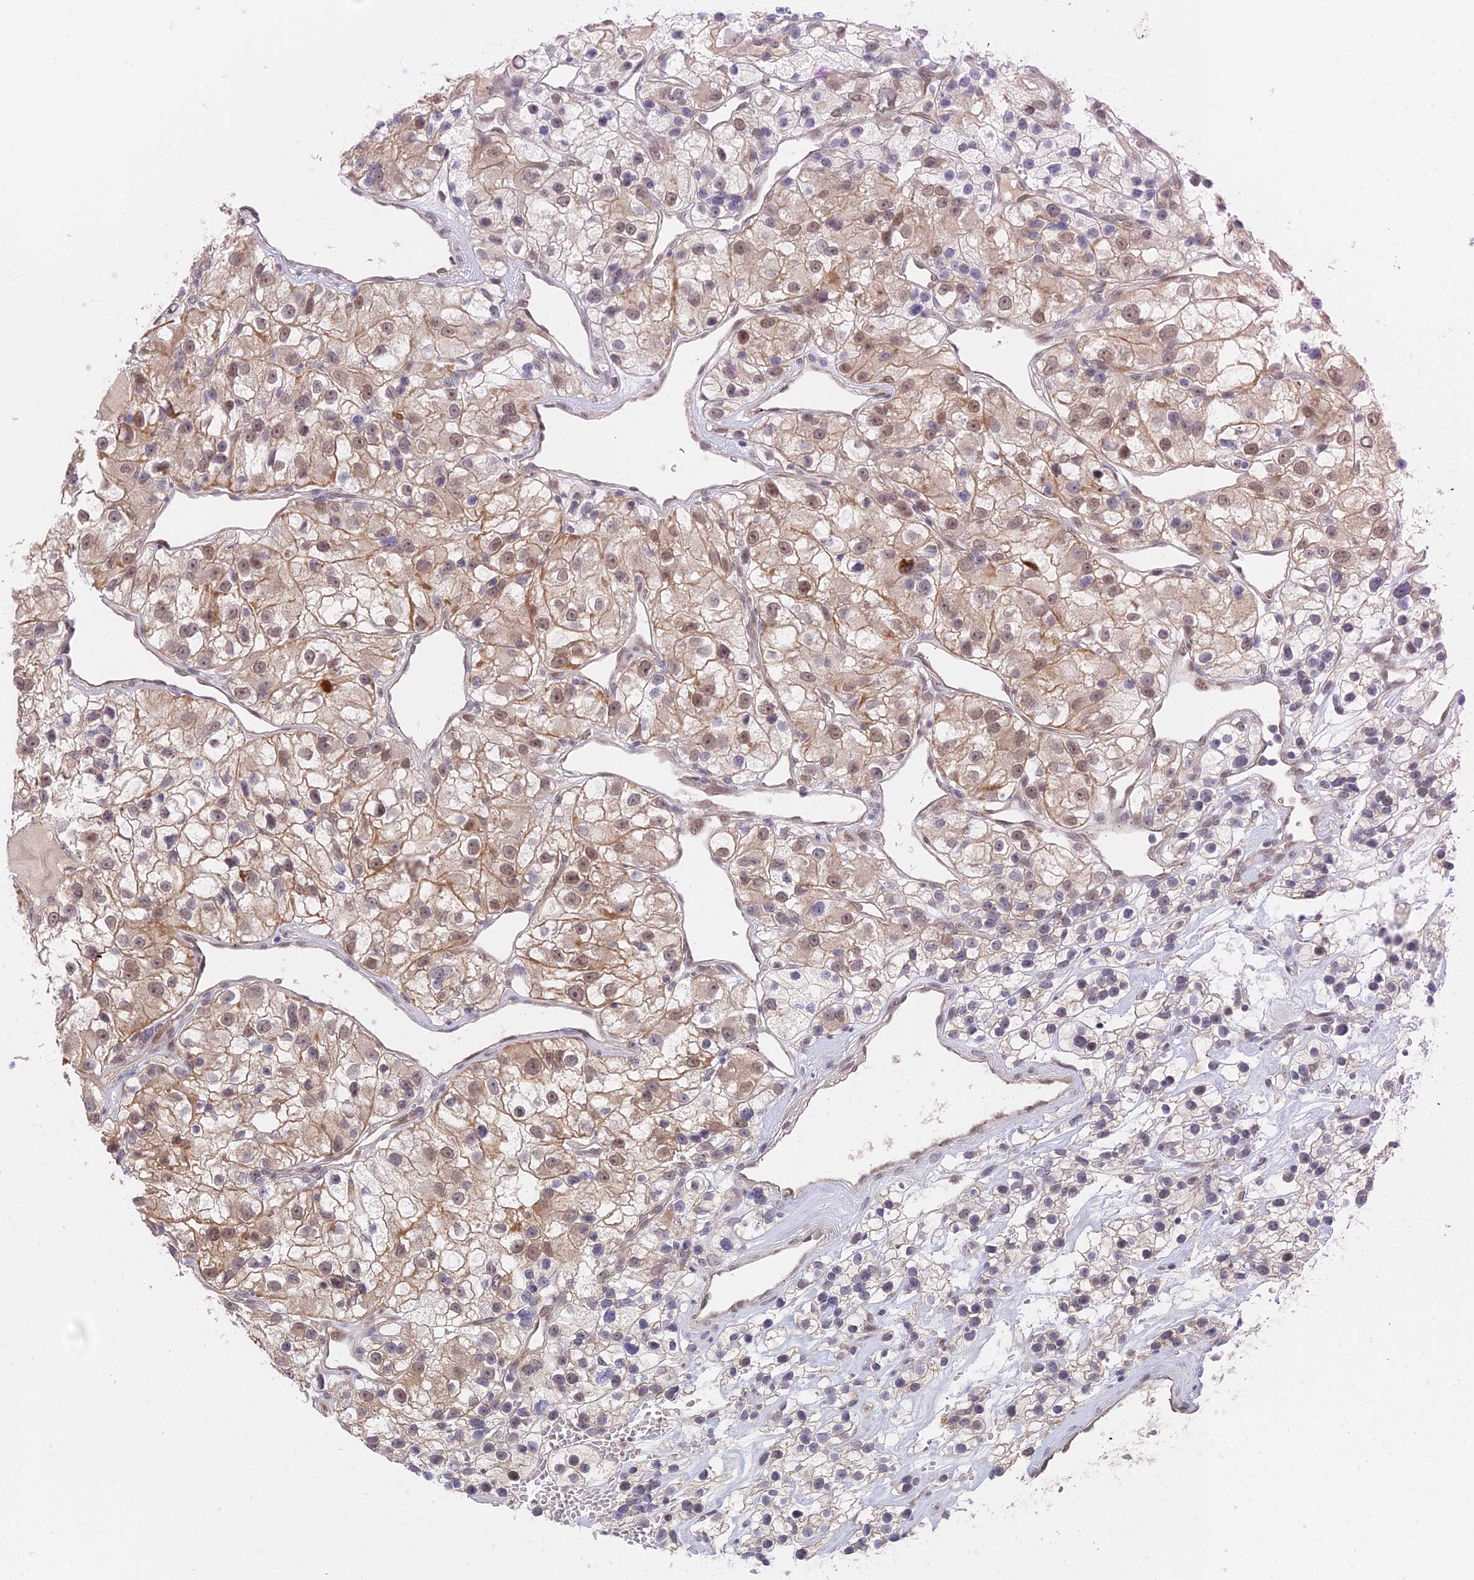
{"staining": {"intensity": "moderate", "quantity": "25%-75%", "location": "cytoplasmic/membranous,nuclear"}, "tissue": "renal cancer", "cell_type": "Tumor cells", "image_type": "cancer", "snomed": [{"axis": "morphology", "description": "Adenocarcinoma, NOS"}, {"axis": "topography", "description": "Kidney"}], "caption": "DAB (3,3'-diaminobenzidine) immunohistochemical staining of human renal cancer shows moderate cytoplasmic/membranous and nuclear protein expression in approximately 25%-75% of tumor cells. (DAB = brown stain, brightfield microscopy at high magnification).", "gene": "ZUP1", "patient": {"sex": "female", "age": 57}}